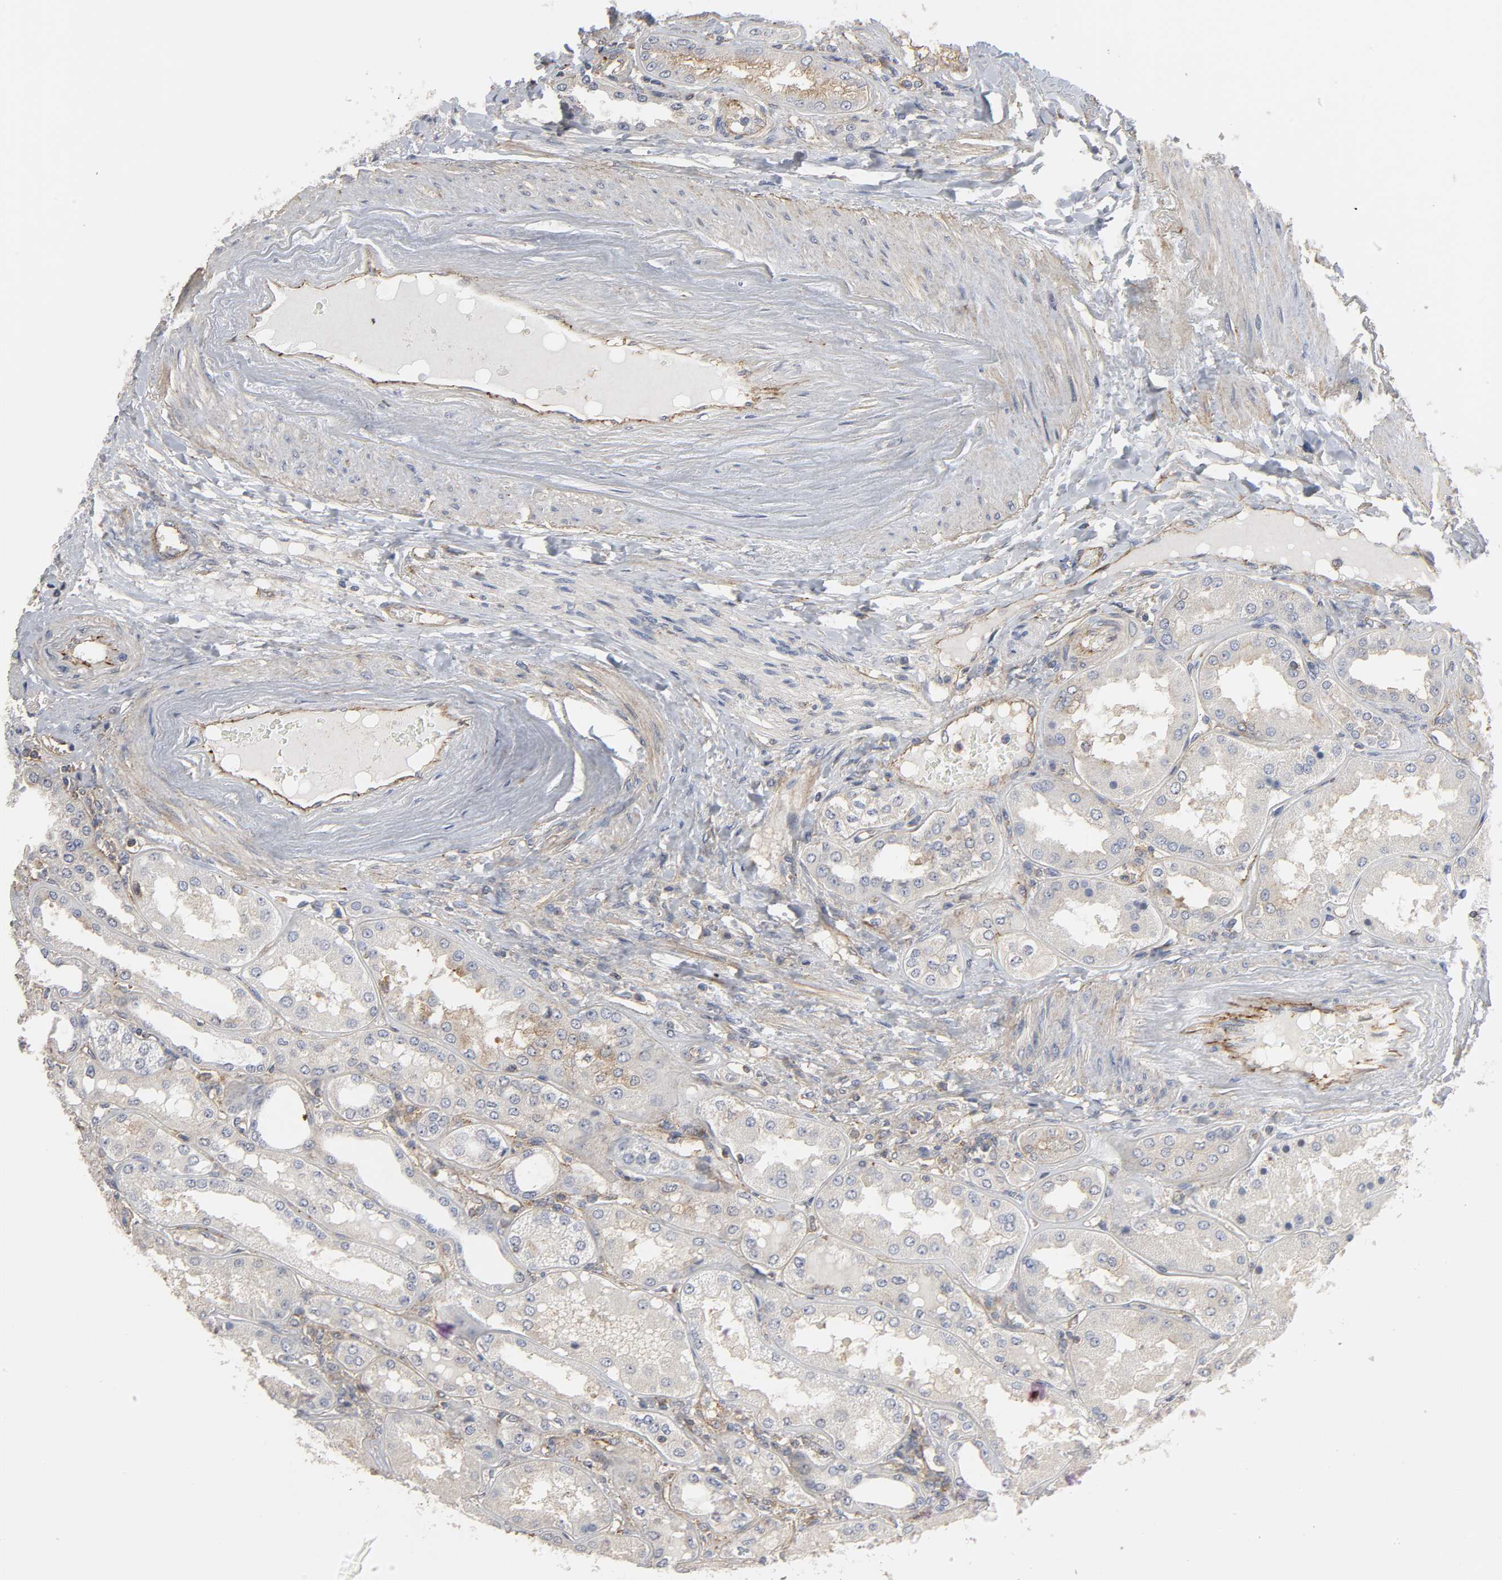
{"staining": {"intensity": "strong", "quantity": ">75%", "location": "cytoplasmic/membranous"}, "tissue": "kidney", "cell_type": "Cells in glomeruli", "image_type": "normal", "snomed": [{"axis": "morphology", "description": "Normal tissue, NOS"}, {"axis": "topography", "description": "Kidney"}], "caption": "Immunohistochemistry (IHC) (DAB) staining of unremarkable kidney reveals strong cytoplasmic/membranous protein expression in approximately >75% of cells in glomeruli.", "gene": "SH3GLB1", "patient": {"sex": "female", "age": 56}}